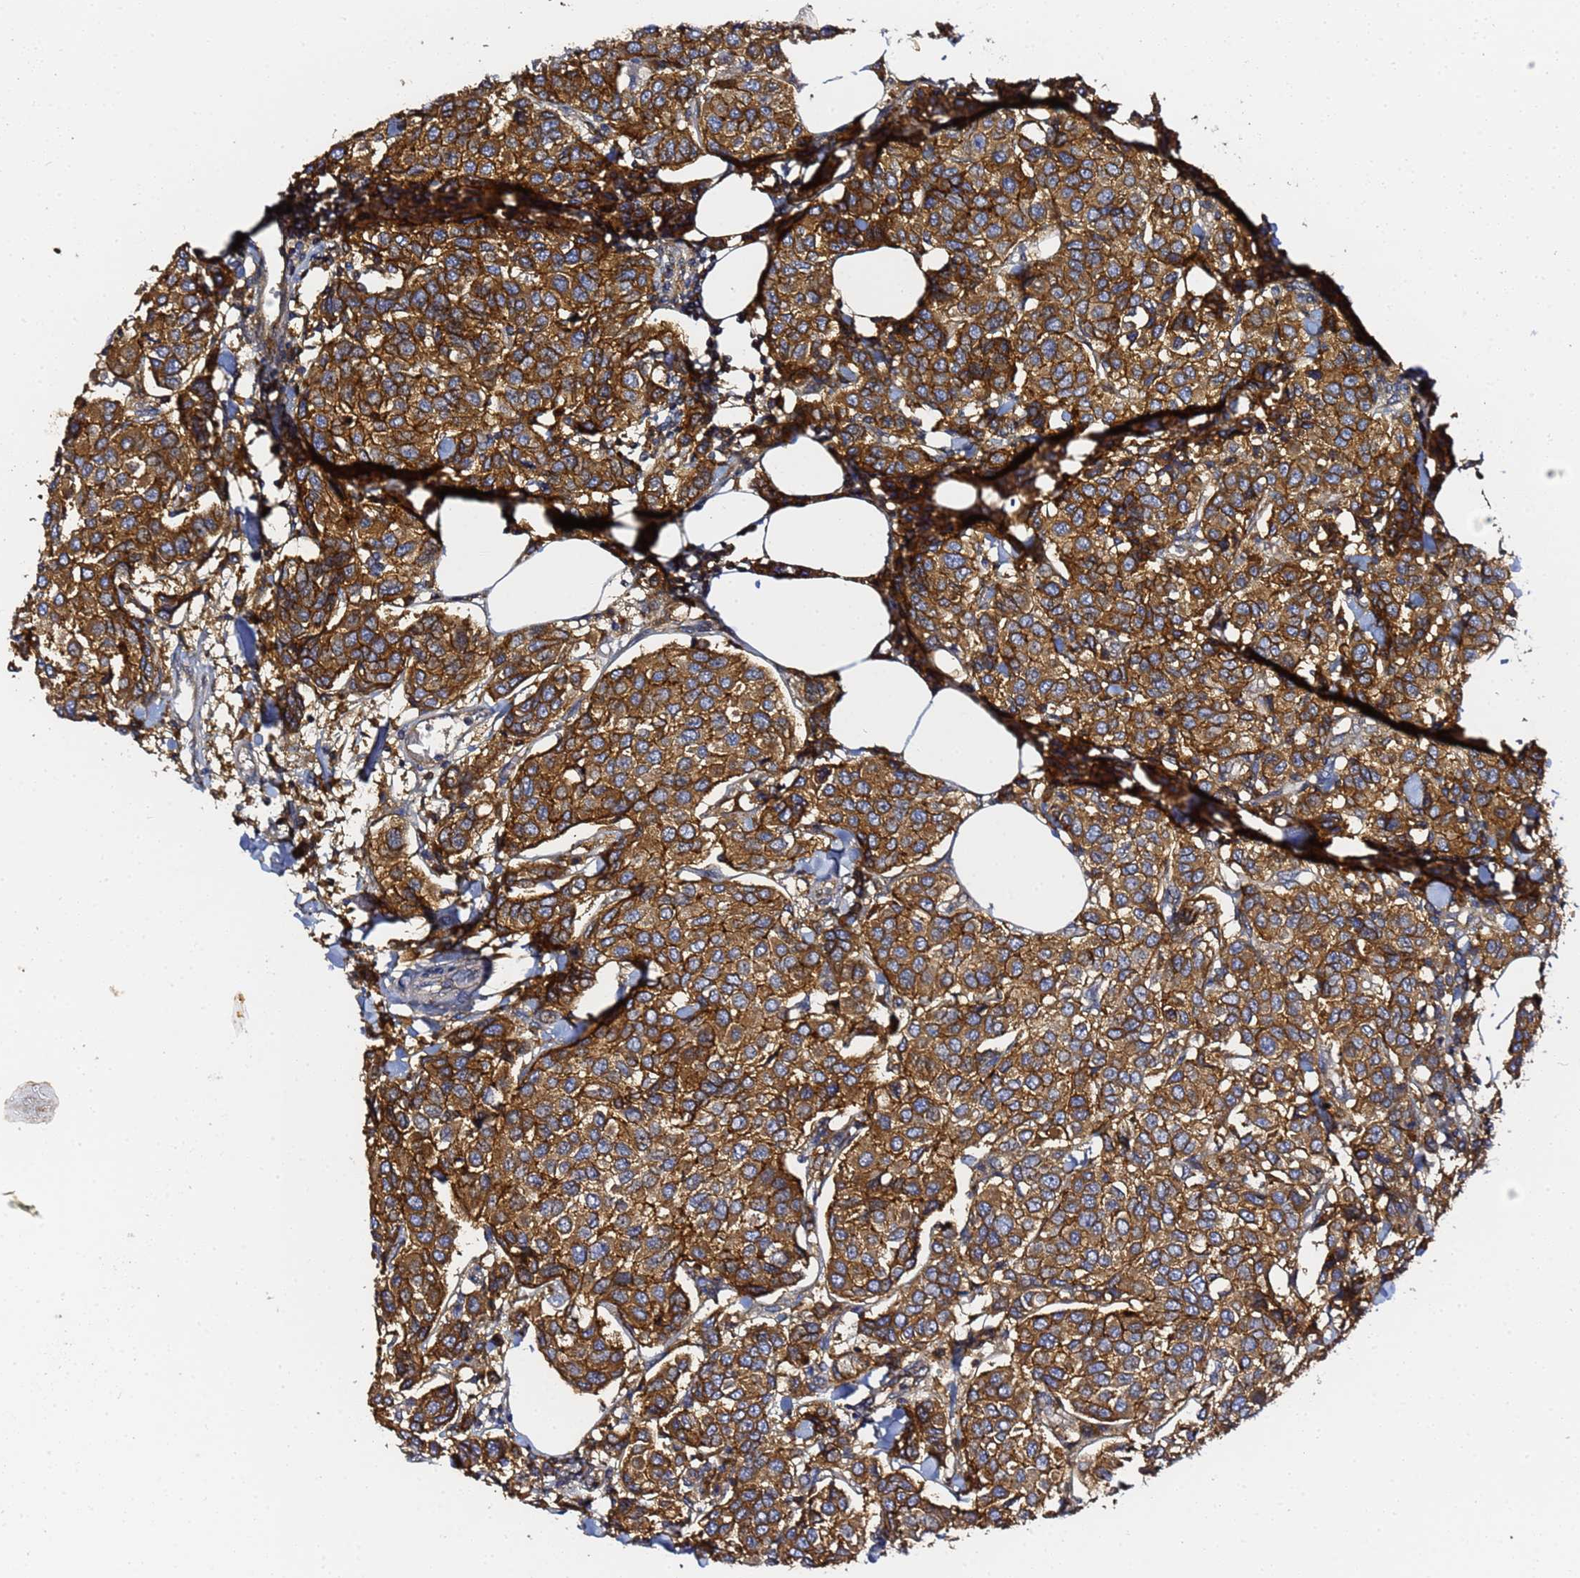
{"staining": {"intensity": "moderate", "quantity": ">75%", "location": "cytoplasmic/membranous"}, "tissue": "breast cancer", "cell_type": "Tumor cells", "image_type": "cancer", "snomed": [{"axis": "morphology", "description": "Duct carcinoma"}, {"axis": "topography", "description": "Breast"}], "caption": "The micrograph displays a brown stain indicating the presence of a protein in the cytoplasmic/membranous of tumor cells in breast cancer. The protein is shown in brown color, while the nuclei are stained blue.", "gene": "LRRC69", "patient": {"sex": "female", "age": 55}}